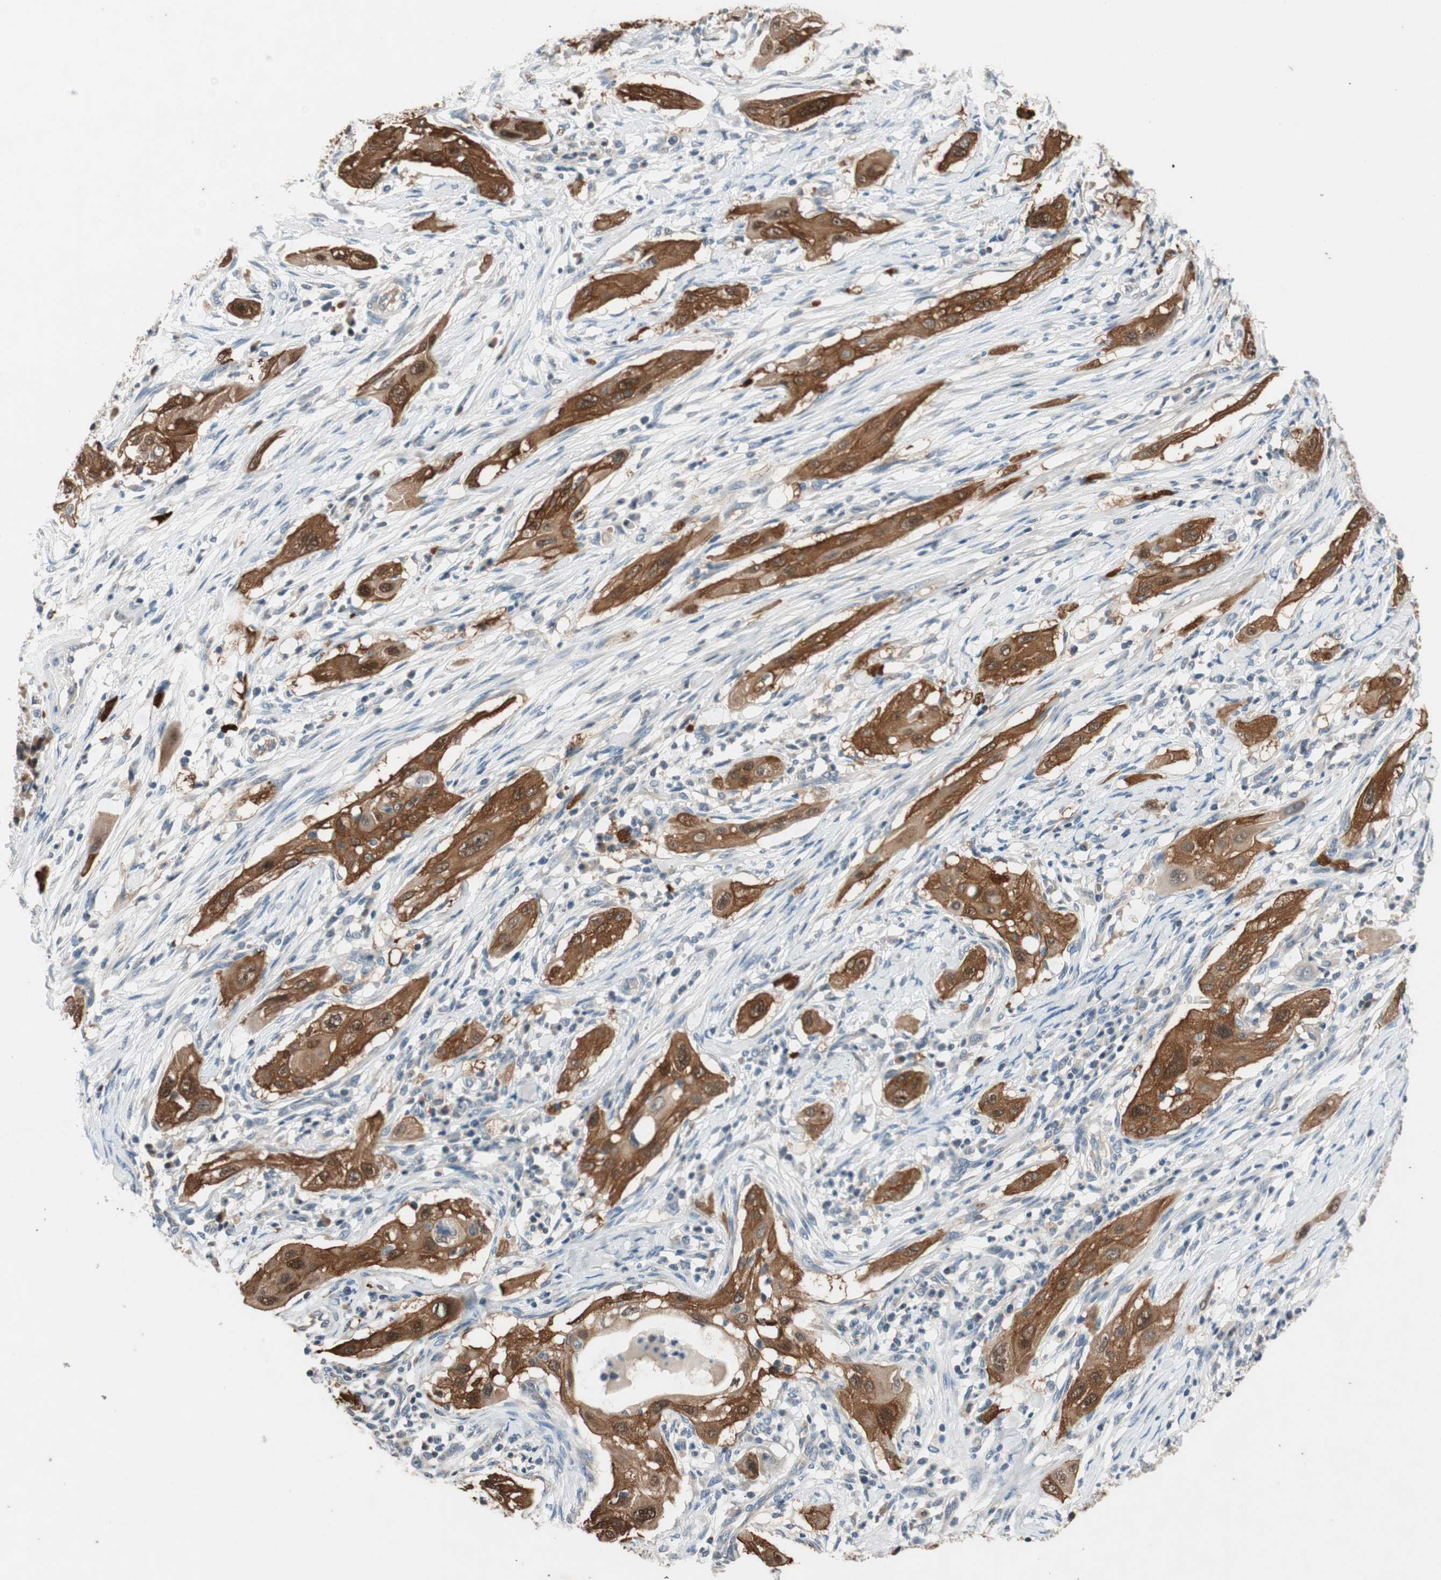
{"staining": {"intensity": "moderate", "quantity": ">75%", "location": "cytoplasmic/membranous,nuclear"}, "tissue": "lung cancer", "cell_type": "Tumor cells", "image_type": "cancer", "snomed": [{"axis": "morphology", "description": "Squamous cell carcinoma, NOS"}, {"axis": "topography", "description": "Lung"}], "caption": "The photomicrograph exhibits a brown stain indicating the presence of a protein in the cytoplasmic/membranous and nuclear of tumor cells in lung cancer.", "gene": "SERPINB5", "patient": {"sex": "female", "age": 47}}